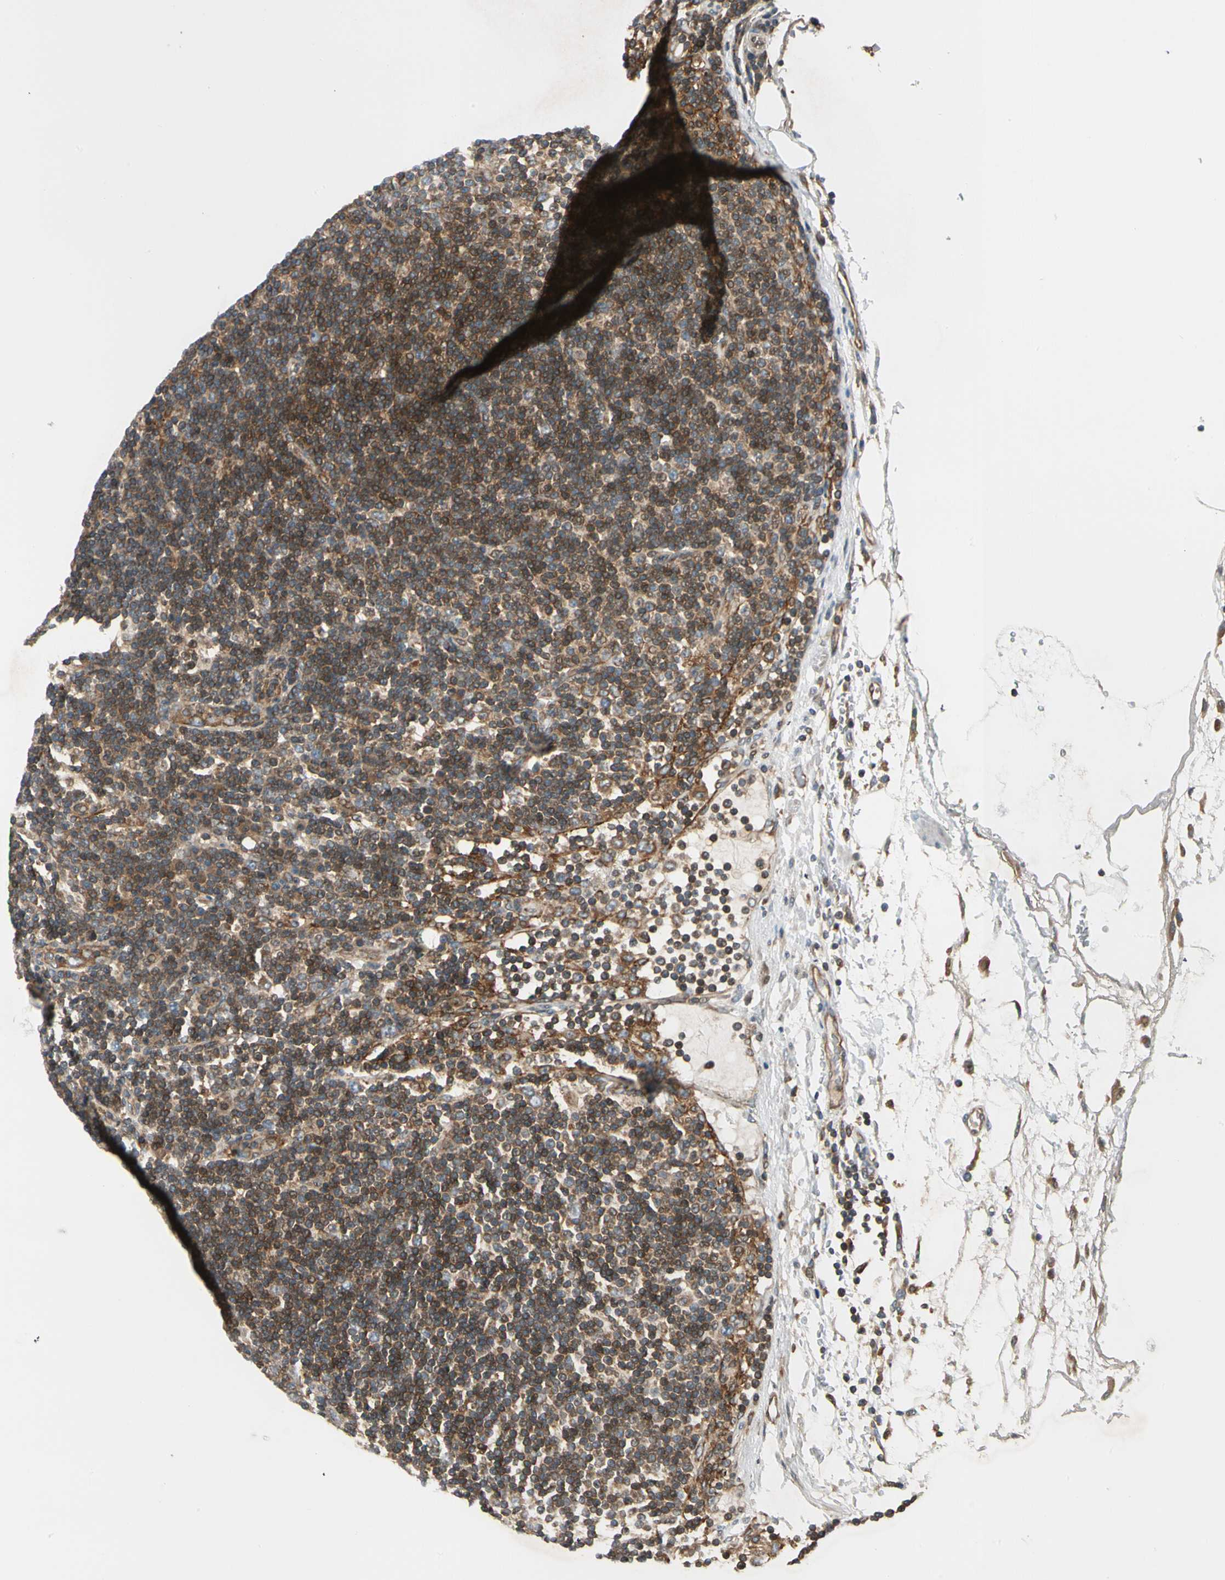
{"staining": {"intensity": "moderate", "quantity": "25%-75%", "location": "cytoplasmic/membranous"}, "tissue": "lymph node", "cell_type": "Germinal center cells", "image_type": "normal", "snomed": [{"axis": "morphology", "description": "Normal tissue, NOS"}, {"axis": "morphology", "description": "Squamous cell carcinoma, metastatic, NOS"}, {"axis": "topography", "description": "Lymph node"}], "caption": "The image reveals immunohistochemical staining of unremarkable lymph node. There is moderate cytoplasmic/membranous expression is identified in about 25%-75% of germinal center cells.", "gene": "TRIO", "patient": {"sex": "female", "age": 53}}